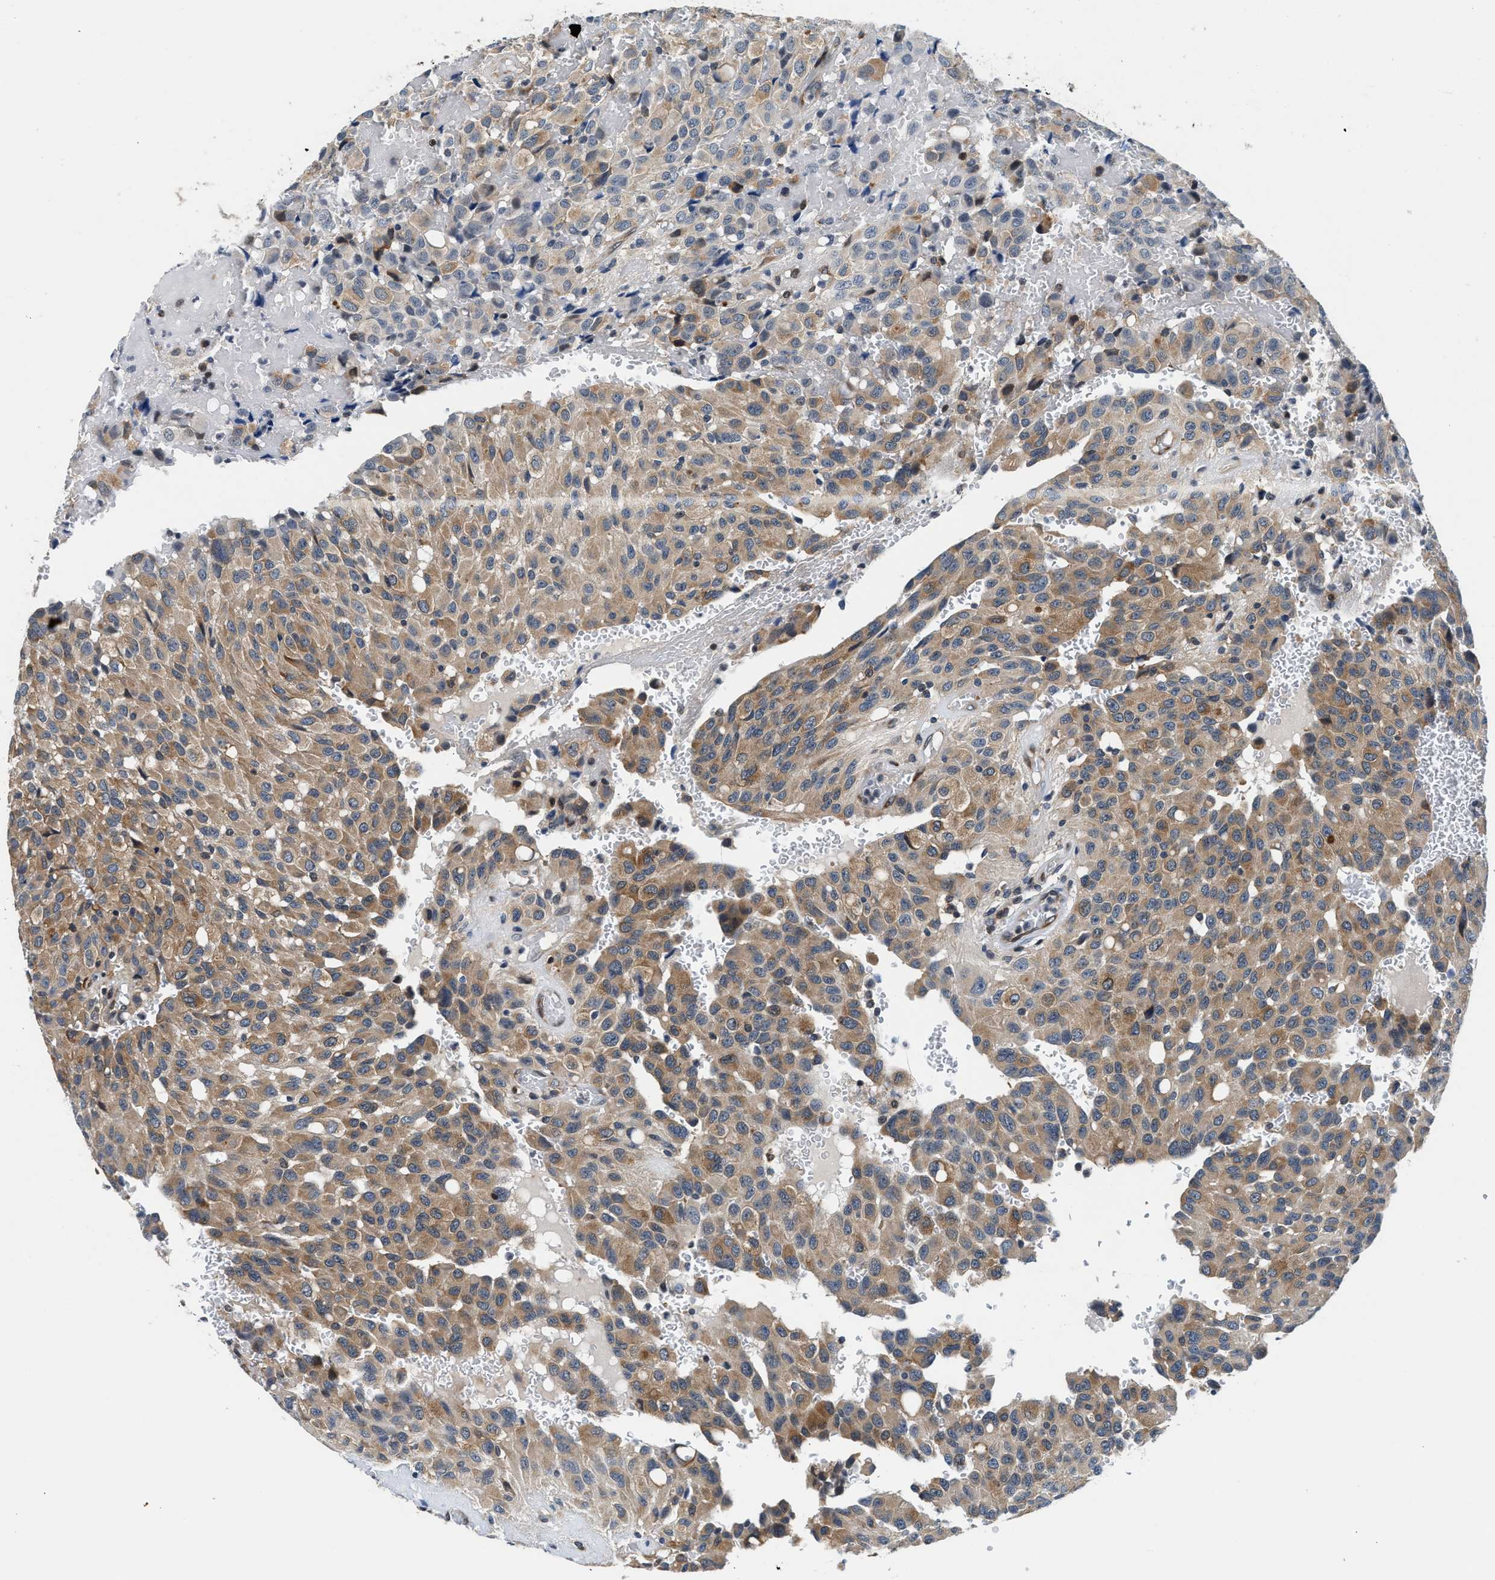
{"staining": {"intensity": "moderate", "quantity": ">75%", "location": "cytoplasmic/membranous"}, "tissue": "glioma", "cell_type": "Tumor cells", "image_type": "cancer", "snomed": [{"axis": "morphology", "description": "Glioma, malignant, High grade"}, {"axis": "topography", "description": "Brain"}], "caption": "Glioma tissue shows moderate cytoplasmic/membranous expression in approximately >75% of tumor cells", "gene": "PA2G4", "patient": {"sex": "male", "age": 32}}